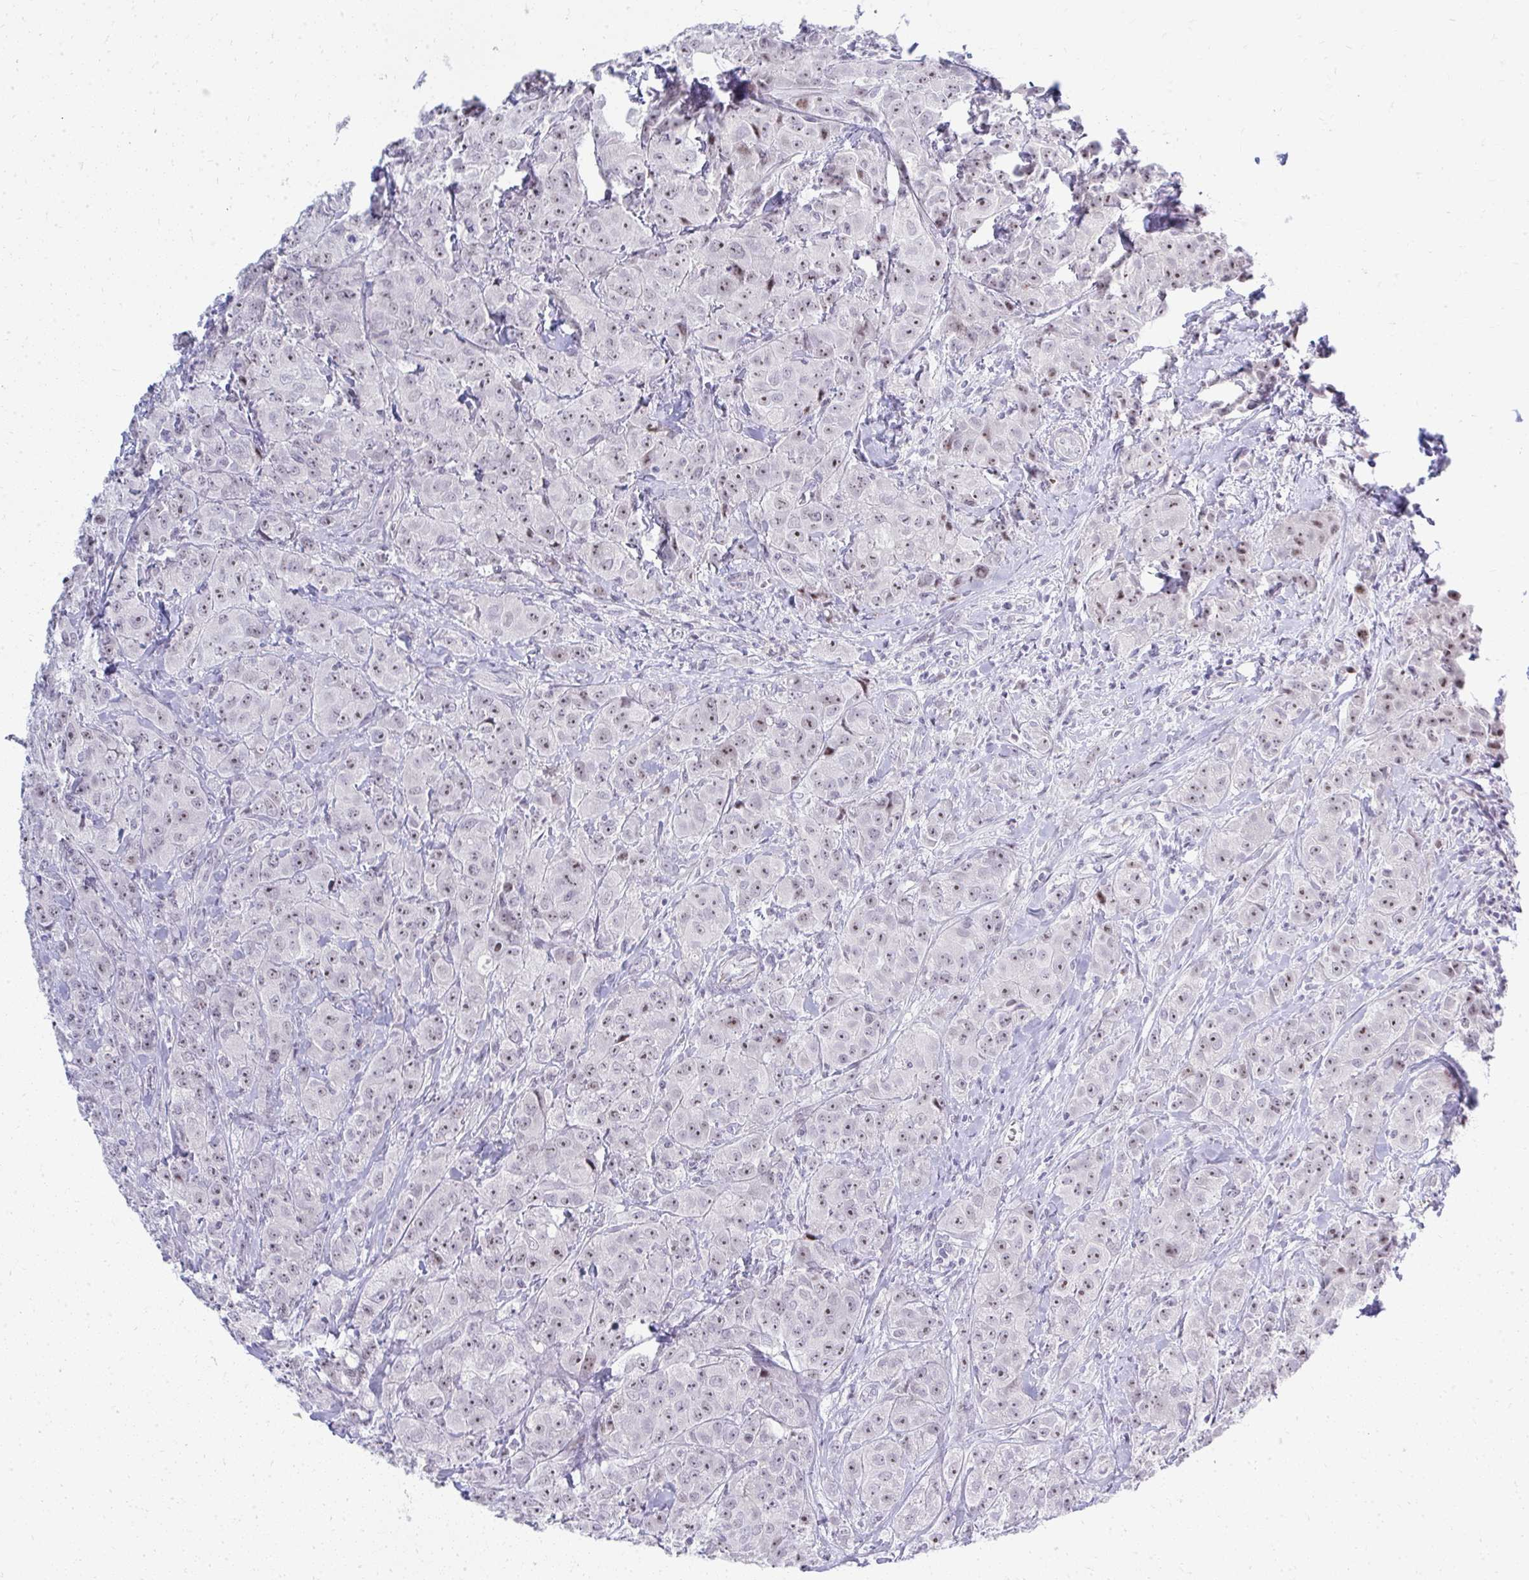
{"staining": {"intensity": "weak", "quantity": "25%-75%", "location": "nuclear"}, "tissue": "breast cancer", "cell_type": "Tumor cells", "image_type": "cancer", "snomed": [{"axis": "morphology", "description": "Normal tissue, NOS"}, {"axis": "morphology", "description": "Duct carcinoma"}, {"axis": "topography", "description": "Breast"}], "caption": "About 25%-75% of tumor cells in invasive ductal carcinoma (breast) show weak nuclear protein expression as visualized by brown immunohistochemical staining.", "gene": "EID3", "patient": {"sex": "female", "age": 43}}